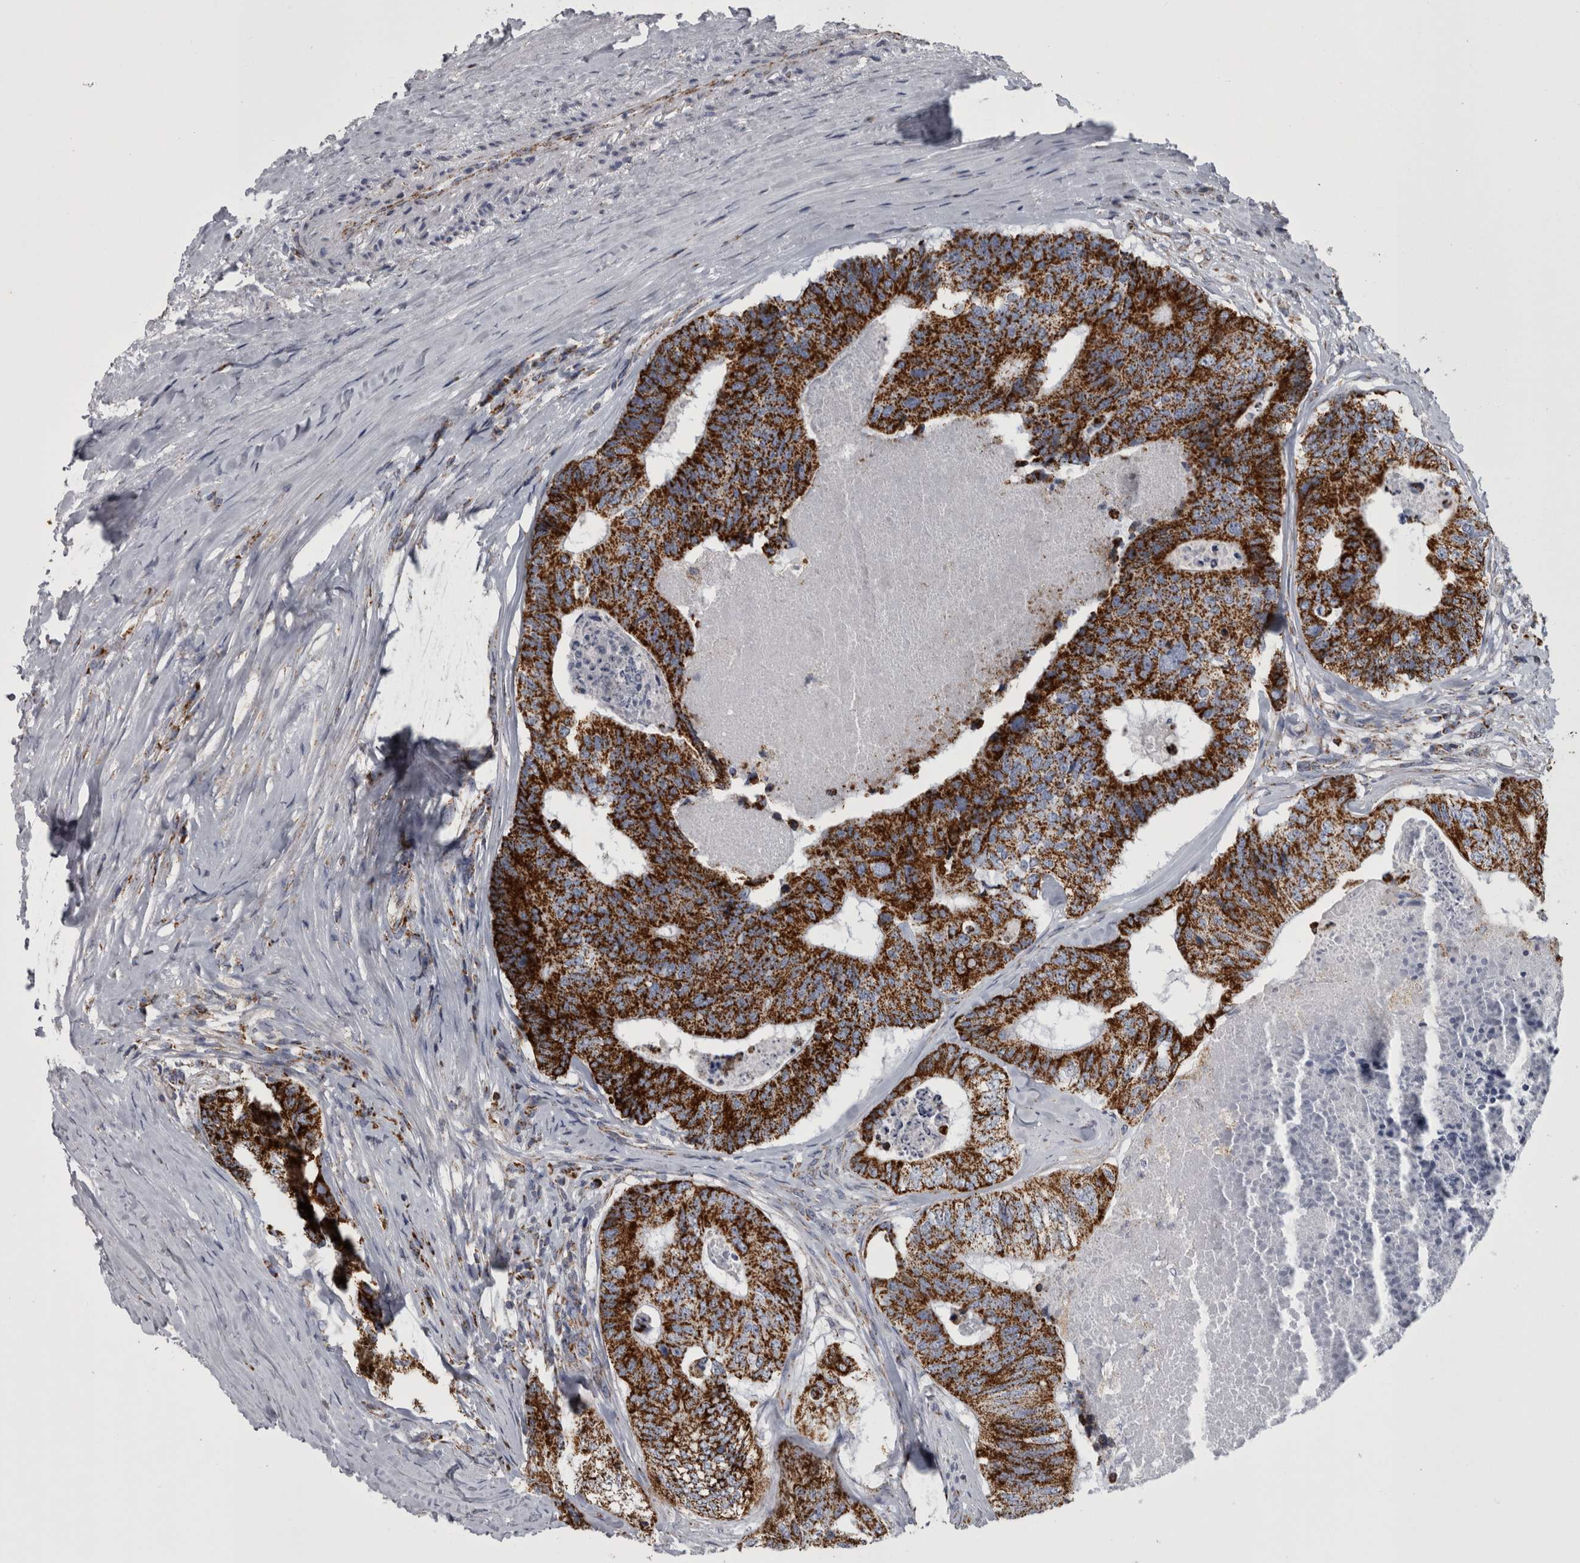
{"staining": {"intensity": "strong", "quantity": ">75%", "location": "cytoplasmic/membranous"}, "tissue": "colorectal cancer", "cell_type": "Tumor cells", "image_type": "cancer", "snomed": [{"axis": "morphology", "description": "Adenocarcinoma, NOS"}, {"axis": "topography", "description": "Colon"}], "caption": "Immunohistochemistry of human colorectal cancer (adenocarcinoma) shows high levels of strong cytoplasmic/membranous expression in approximately >75% of tumor cells. (DAB (3,3'-diaminobenzidine) IHC with brightfield microscopy, high magnification).", "gene": "MDH2", "patient": {"sex": "female", "age": 67}}